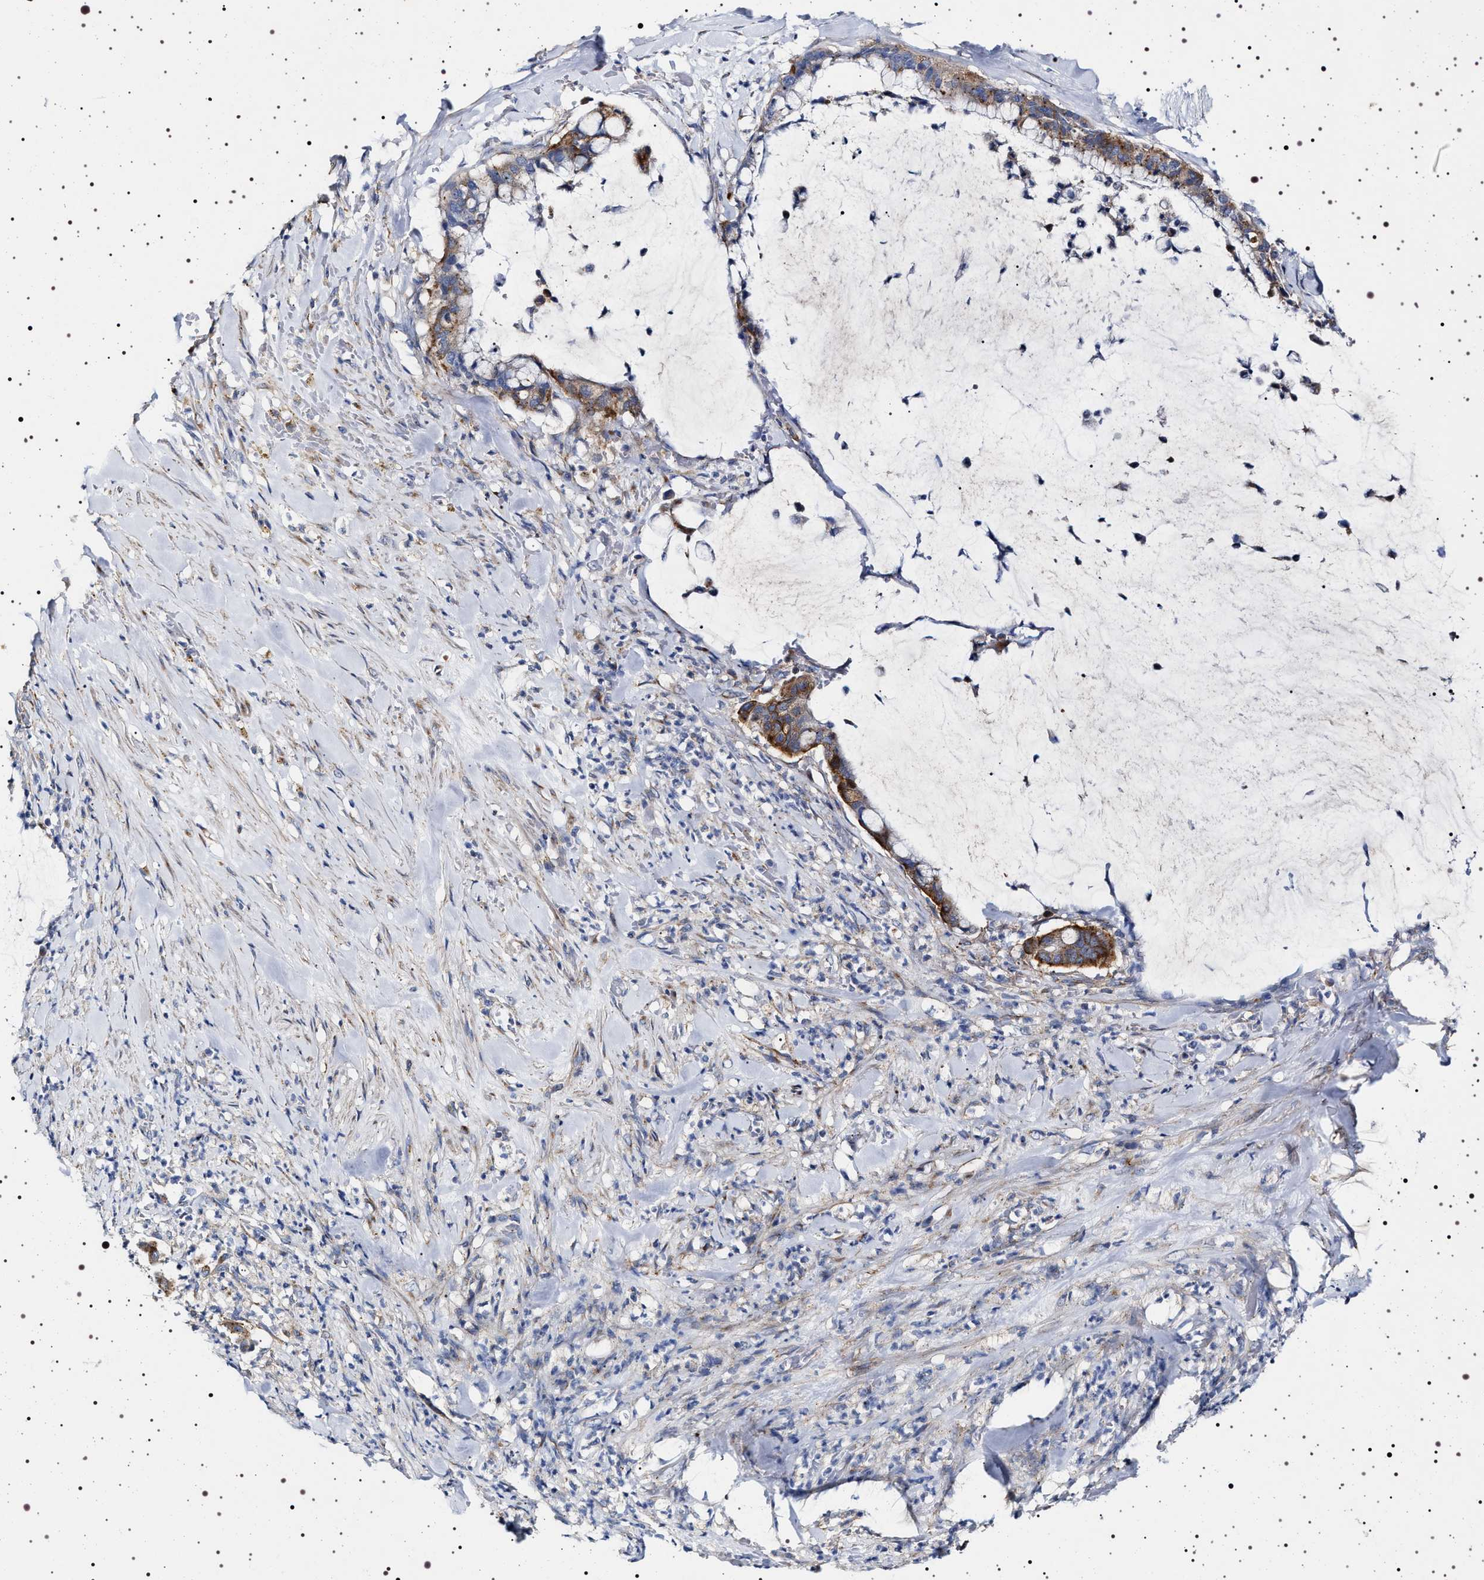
{"staining": {"intensity": "moderate", "quantity": ">75%", "location": "cytoplasmic/membranous"}, "tissue": "pancreatic cancer", "cell_type": "Tumor cells", "image_type": "cancer", "snomed": [{"axis": "morphology", "description": "Adenocarcinoma, NOS"}, {"axis": "topography", "description": "Pancreas"}], "caption": "Protein expression analysis of human adenocarcinoma (pancreatic) reveals moderate cytoplasmic/membranous staining in approximately >75% of tumor cells.", "gene": "NAALADL2", "patient": {"sex": "male", "age": 41}}